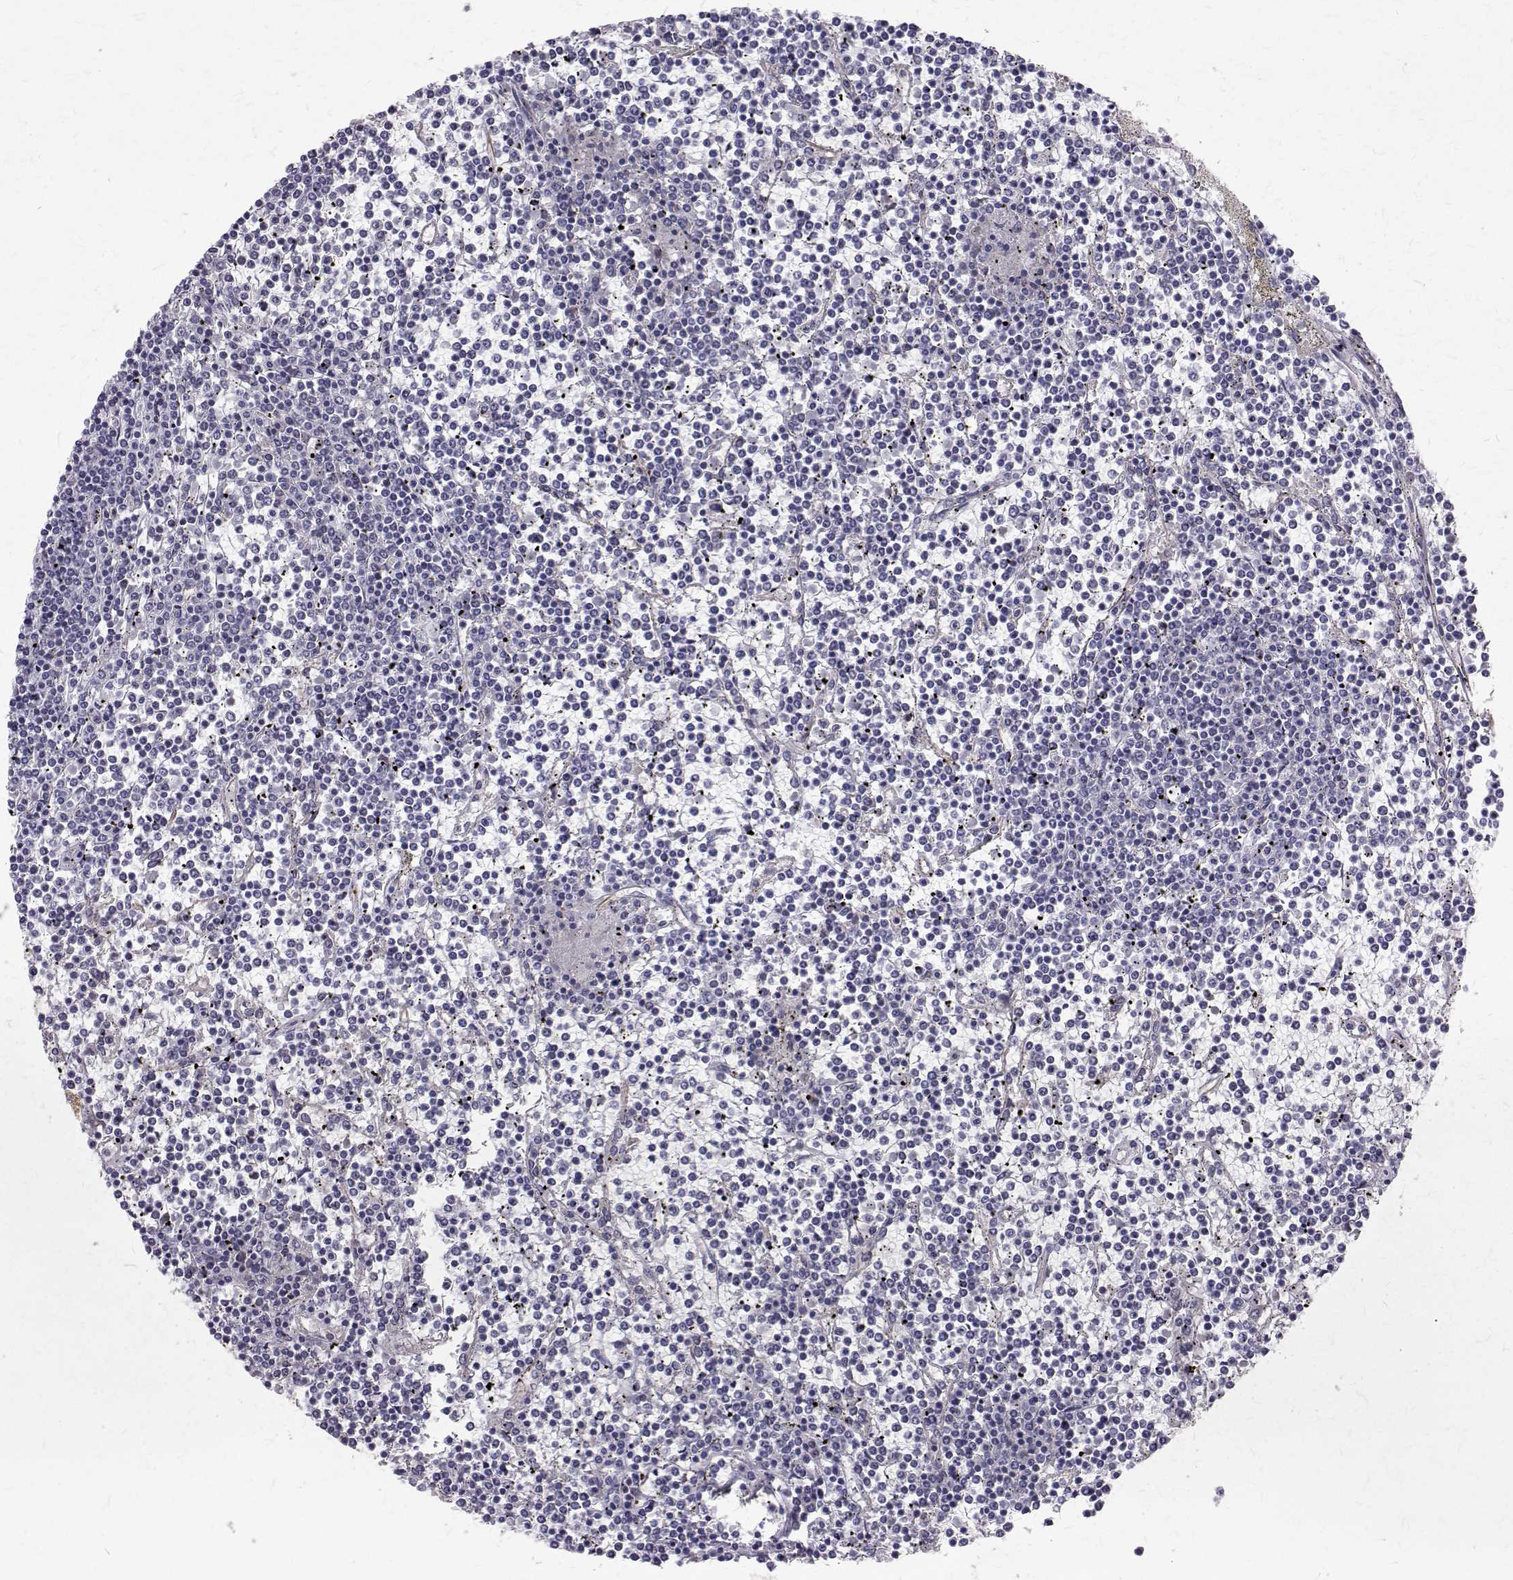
{"staining": {"intensity": "negative", "quantity": "none", "location": "none"}, "tissue": "lymphoma", "cell_type": "Tumor cells", "image_type": "cancer", "snomed": [{"axis": "morphology", "description": "Malignant lymphoma, non-Hodgkin's type, Low grade"}, {"axis": "topography", "description": "Spleen"}], "caption": "Protein analysis of lymphoma reveals no significant staining in tumor cells. (IHC, brightfield microscopy, high magnification).", "gene": "ARFGAP1", "patient": {"sex": "female", "age": 19}}